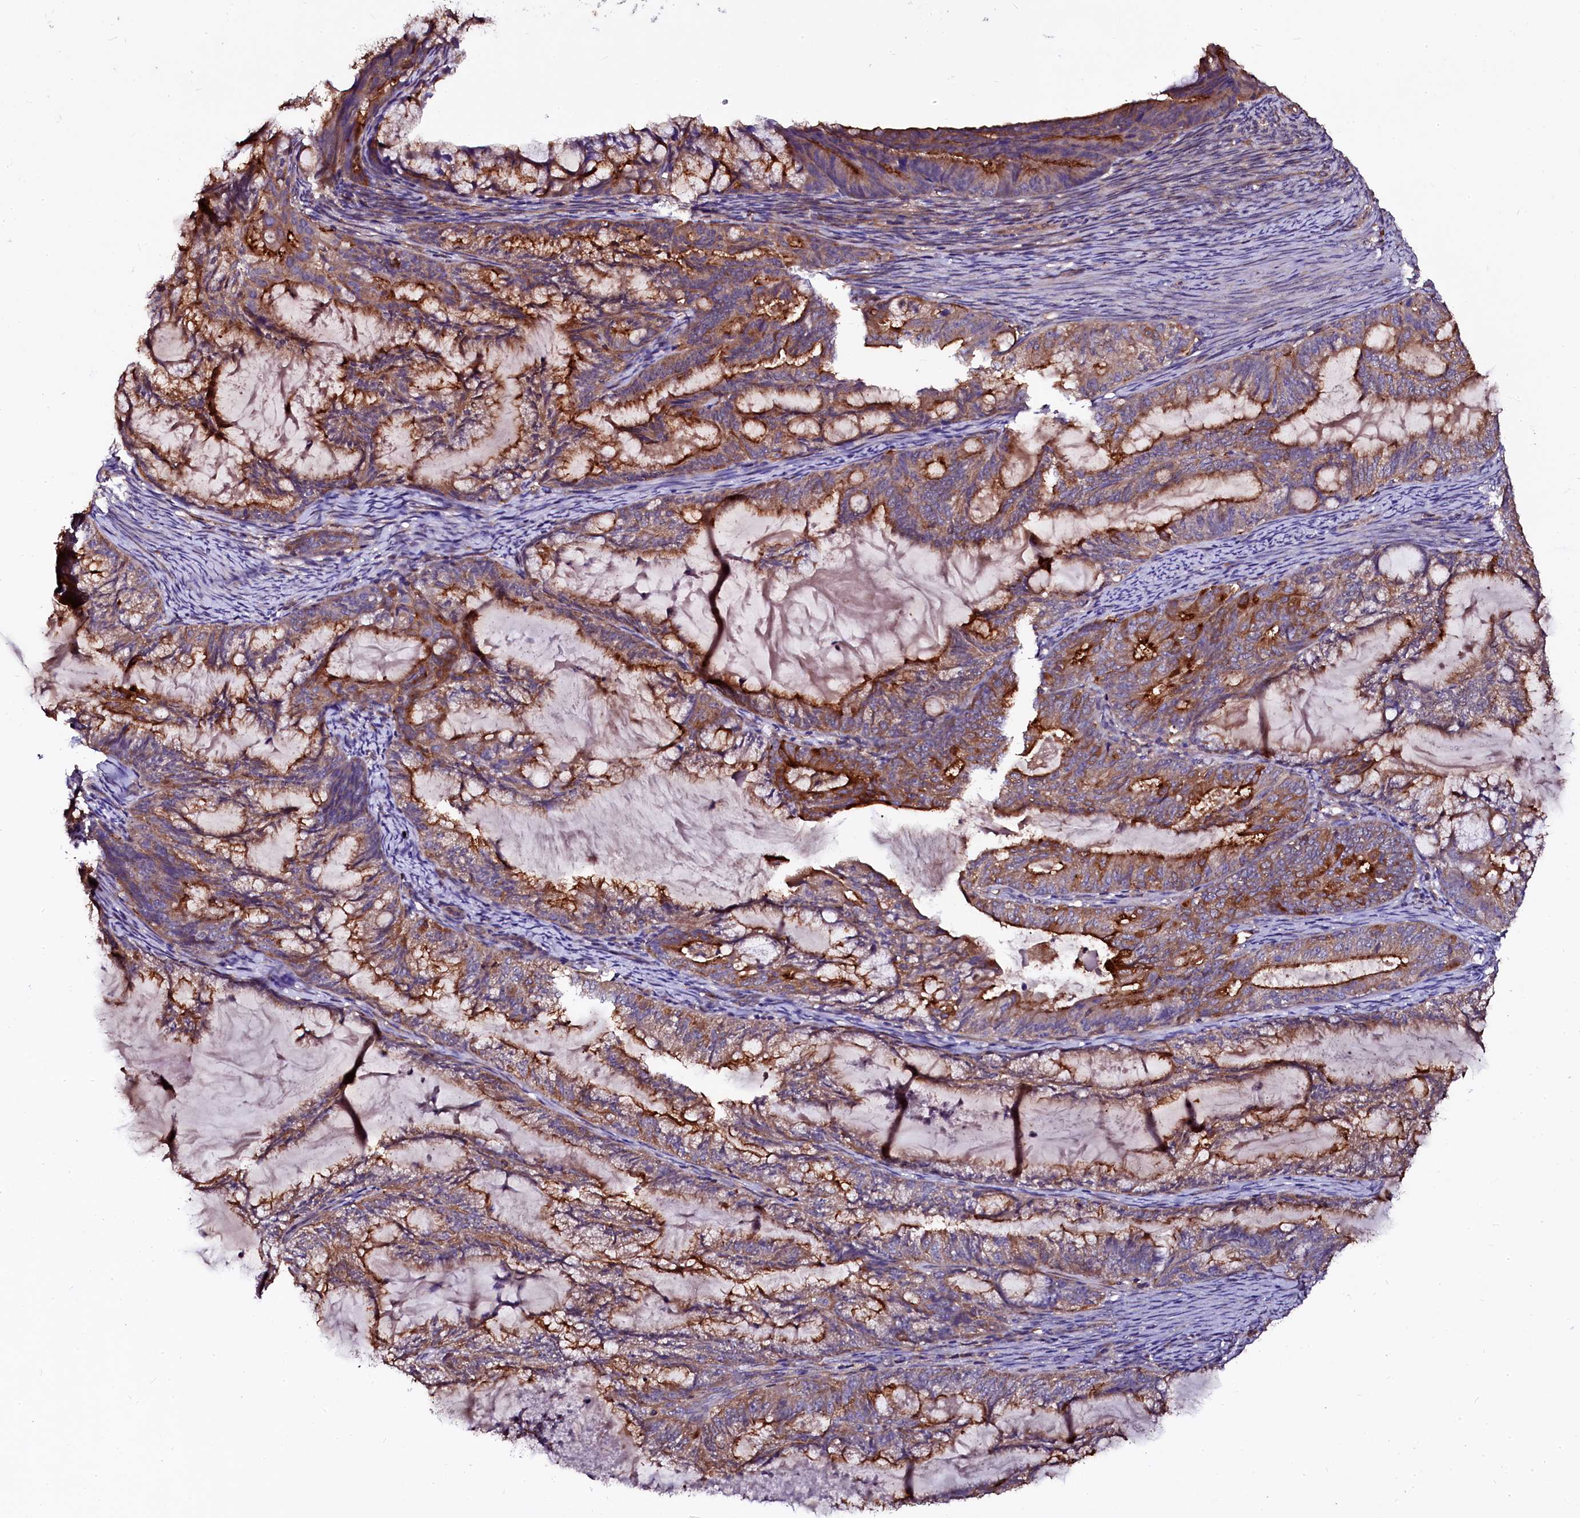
{"staining": {"intensity": "strong", "quantity": "25%-75%", "location": "cytoplasmic/membranous"}, "tissue": "endometrial cancer", "cell_type": "Tumor cells", "image_type": "cancer", "snomed": [{"axis": "morphology", "description": "Adenocarcinoma, NOS"}, {"axis": "topography", "description": "Endometrium"}], "caption": "IHC (DAB (3,3'-diaminobenzidine)) staining of endometrial cancer (adenocarcinoma) displays strong cytoplasmic/membranous protein positivity in about 25%-75% of tumor cells. The staining was performed using DAB (3,3'-diaminobenzidine), with brown indicating positive protein expression. Nuclei are stained blue with hematoxylin.", "gene": "APPL2", "patient": {"sex": "female", "age": 86}}